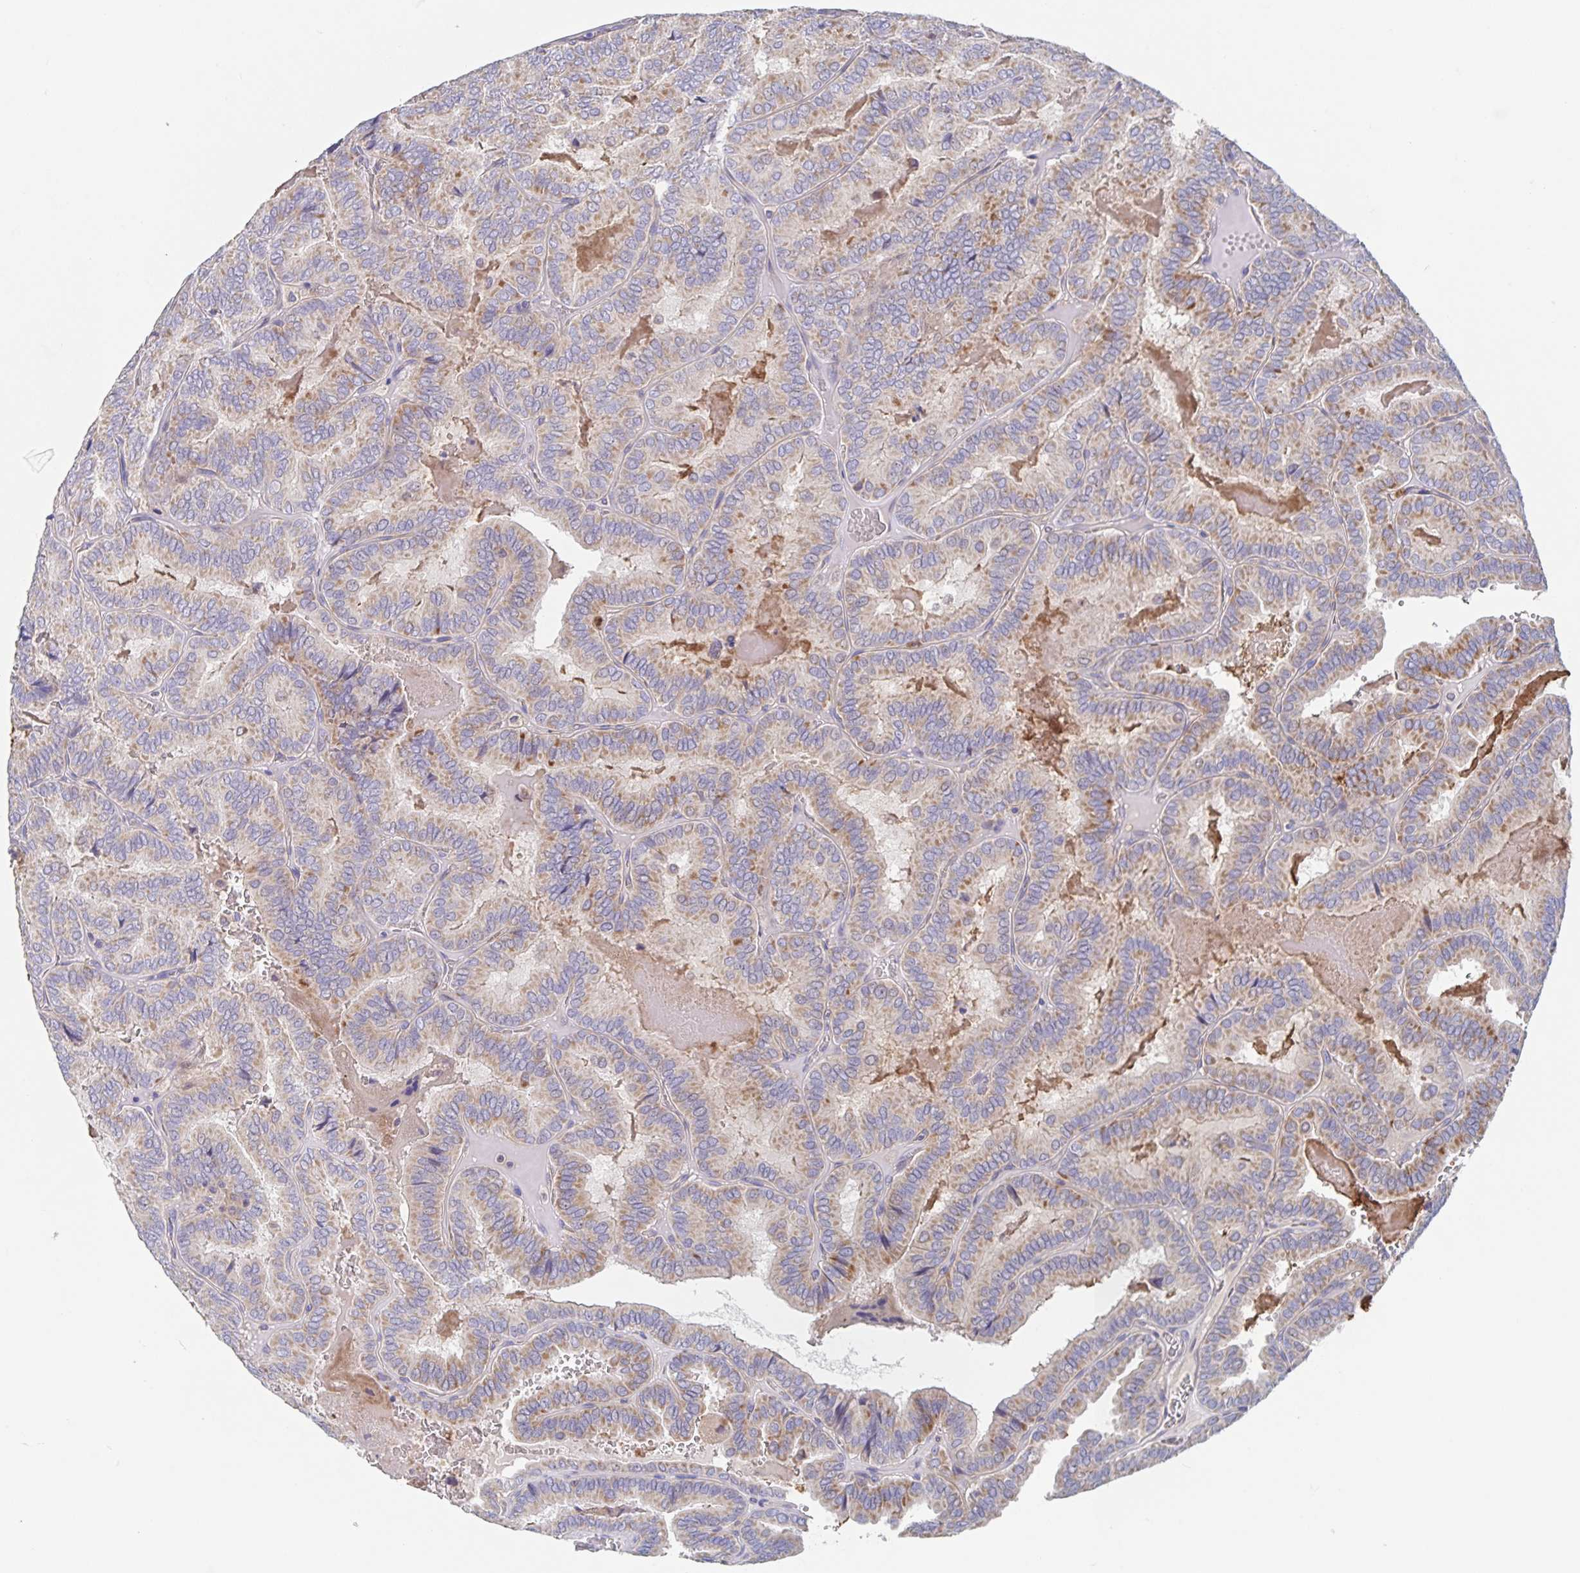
{"staining": {"intensity": "weak", "quantity": "25%-75%", "location": "cytoplasmic/membranous"}, "tissue": "thyroid cancer", "cell_type": "Tumor cells", "image_type": "cancer", "snomed": [{"axis": "morphology", "description": "Papillary adenocarcinoma, NOS"}, {"axis": "topography", "description": "Thyroid gland"}], "caption": "Tumor cells show weak cytoplasmic/membranous positivity in approximately 25%-75% of cells in thyroid papillary adenocarcinoma.", "gene": "CDC42BPG", "patient": {"sex": "female", "age": 75}}